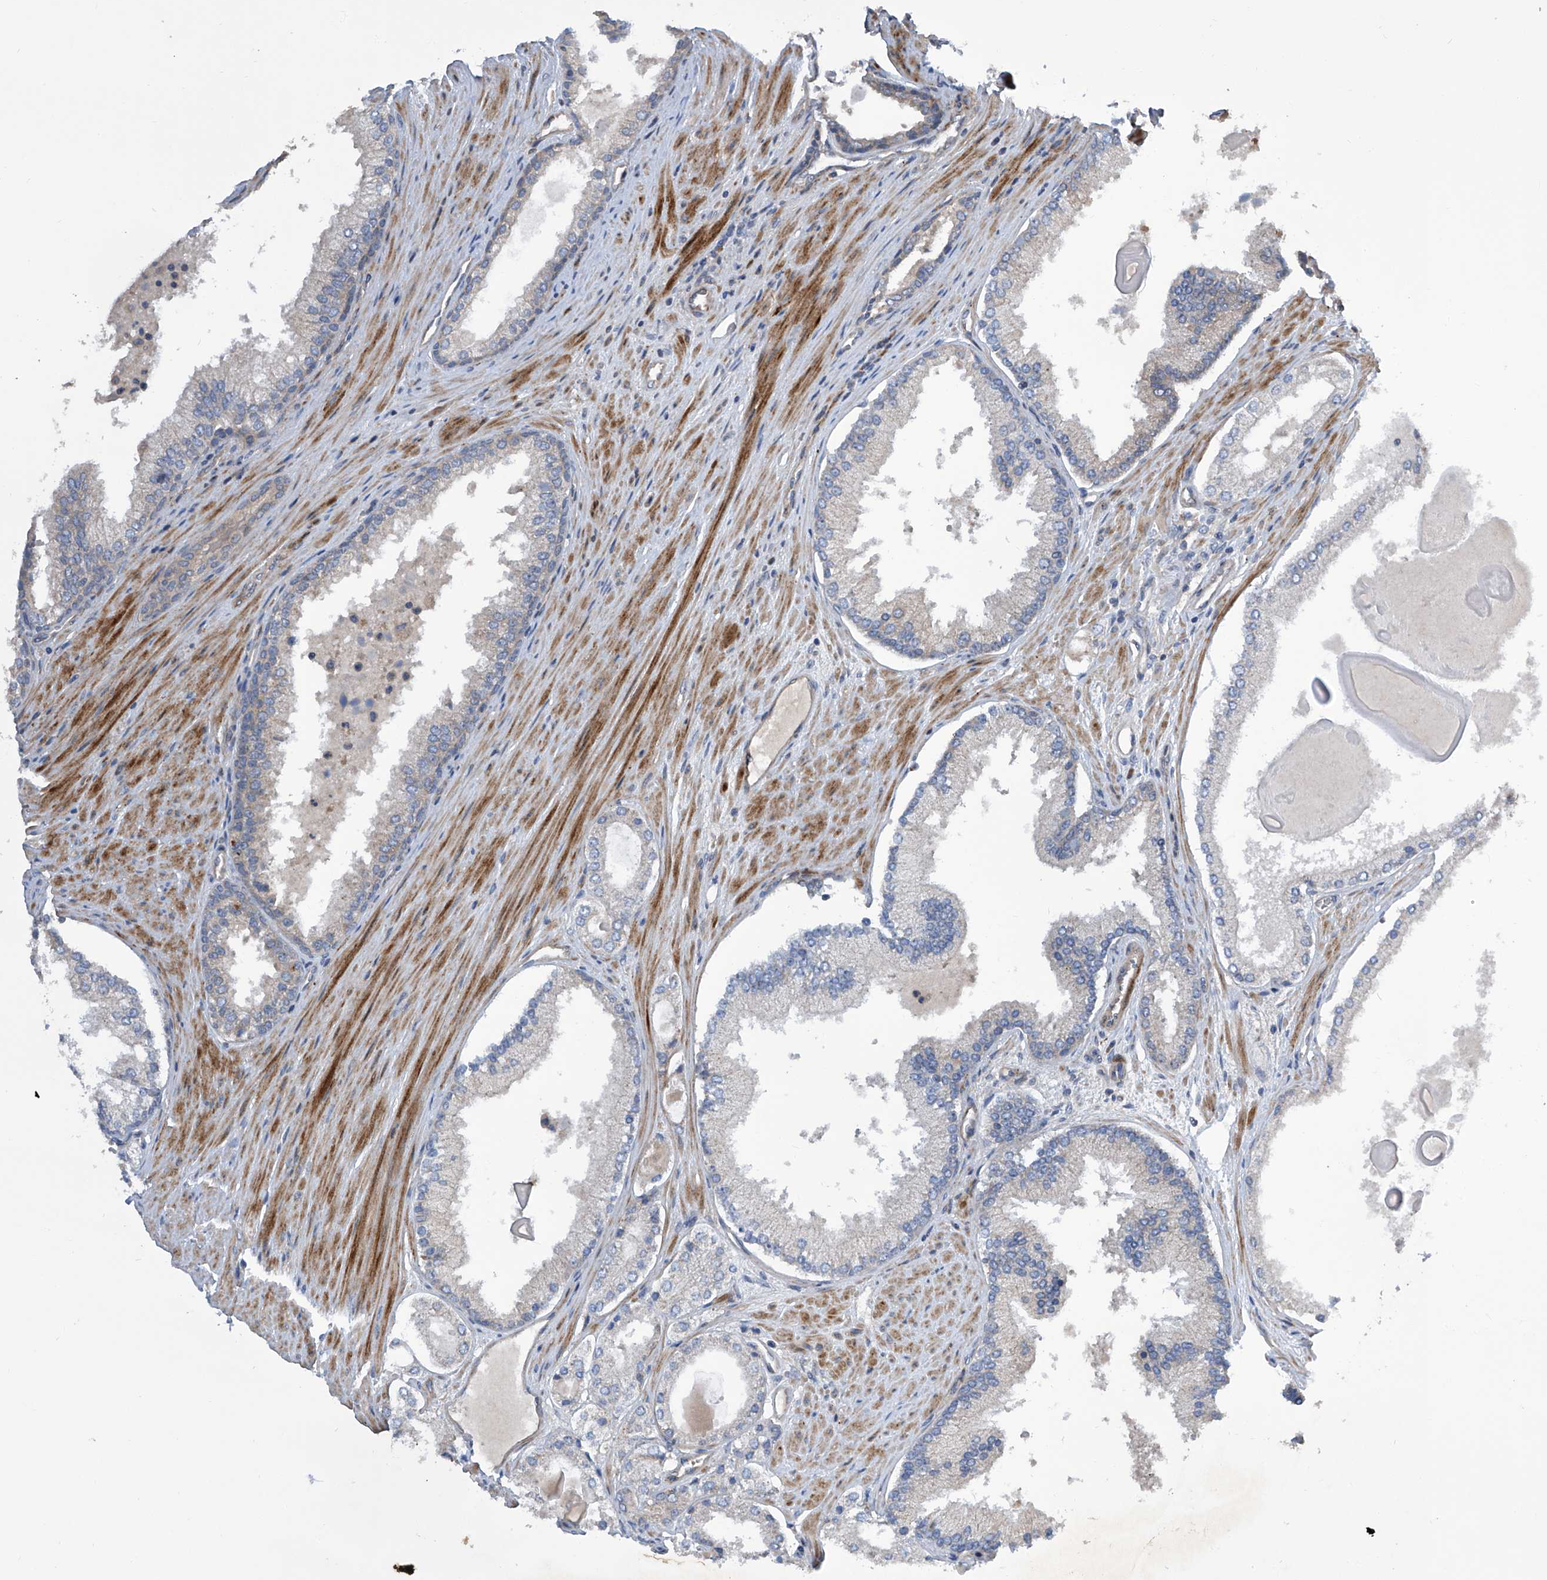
{"staining": {"intensity": "negative", "quantity": "none", "location": "none"}, "tissue": "prostate cancer", "cell_type": "Tumor cells", "image_type": "cancer", "snomed": [{"axis": "morphology", "description": "Adenocarcinoma, High grade"}, {"axis": "topography", "description": "Prostate"}], "caption": "A high-resolution photomicrograph shows IHC staining of prostate adenocarcinoma (high-grade), which displays no significant expression in tumor cells.", "gene": "USF3", "patient": {"sex": "male", "age": 60}}